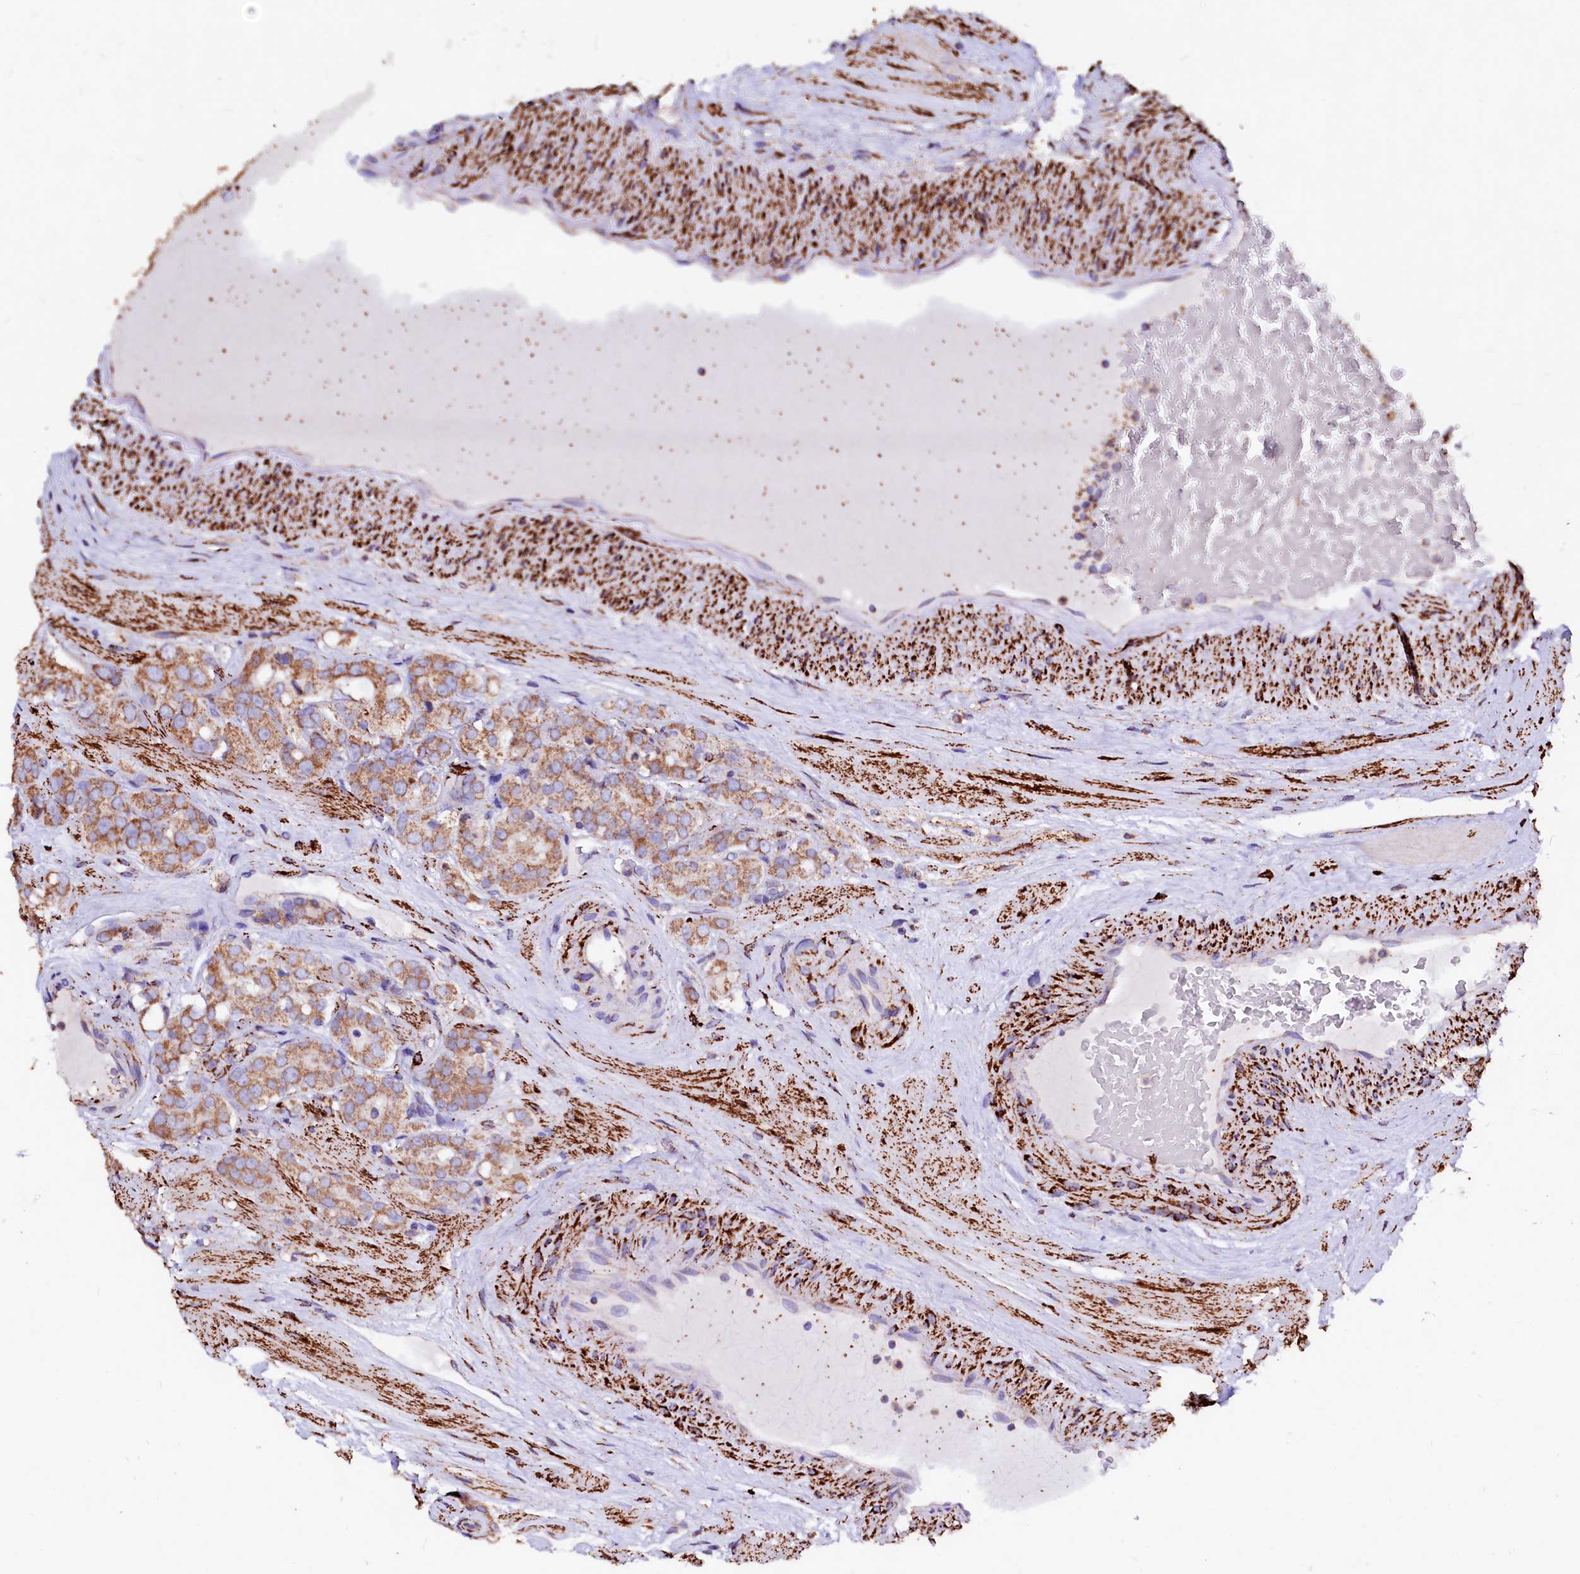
{"staining": {"intensity": "moderate", "quantity": ">75%", "location": "cytoplasmic/membranous"}, "tissue": "prostate cancer", "cell_type": "Tumor cells", "image_type": "cancer", "snomed": [{"axis": "morphology", "description": "Adenocarcinoma, High grade"}, {"axis": "topography", "description": "Prostate"}], "caption": "Protein staining of adenocarcinoma (high-grade) (prostate) tissue reveals moderate cytoplasmic/membranous expression in about >75% of tumor cells.", "gene": "MAOB", "patient": {"sex": "male", "age": 65}}